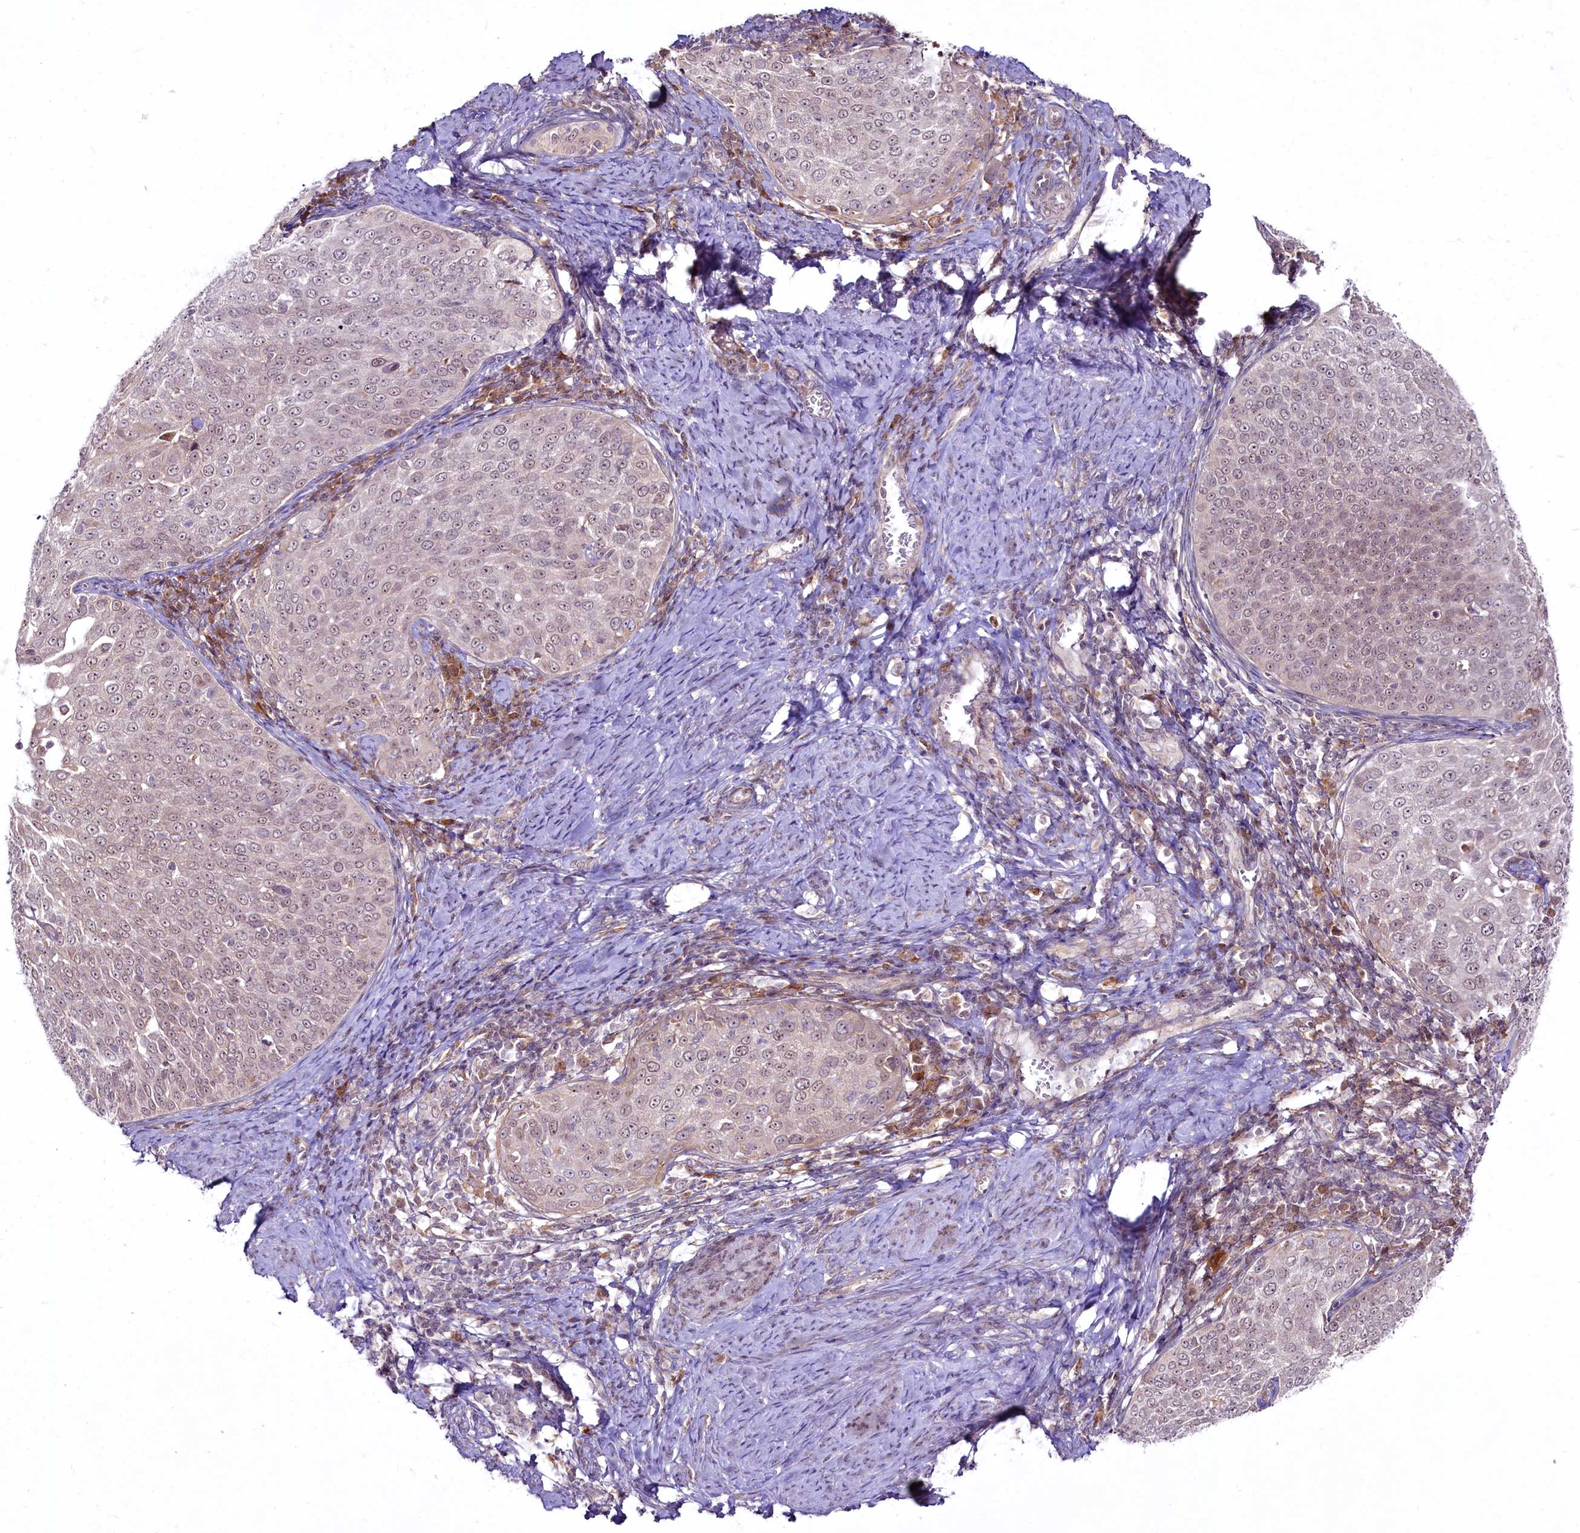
{"staining": {"intensity": "weak", "quantity": "25%-75%", "location": "cytoplasmic/membranous,nuclear"}, "tissue": "cervical cancer", "cell_type": "Tumor cells", "image_type": "cancer", "snomed": [{"axis": "morphology", "description": "Squamous cell carcinoma, NOS"}, {"axis": "topography", "description": "Cervix"}], "caption": "This micrograph shows immunohistochemistry (IHC) staining of cervical cancer, with low weak cytoplasmic/membranous and nuclear staining in approximately 25%-75% of tumor cells.", "gene": "RSBN1", "patient": {"sex": "female", "age": 57}}